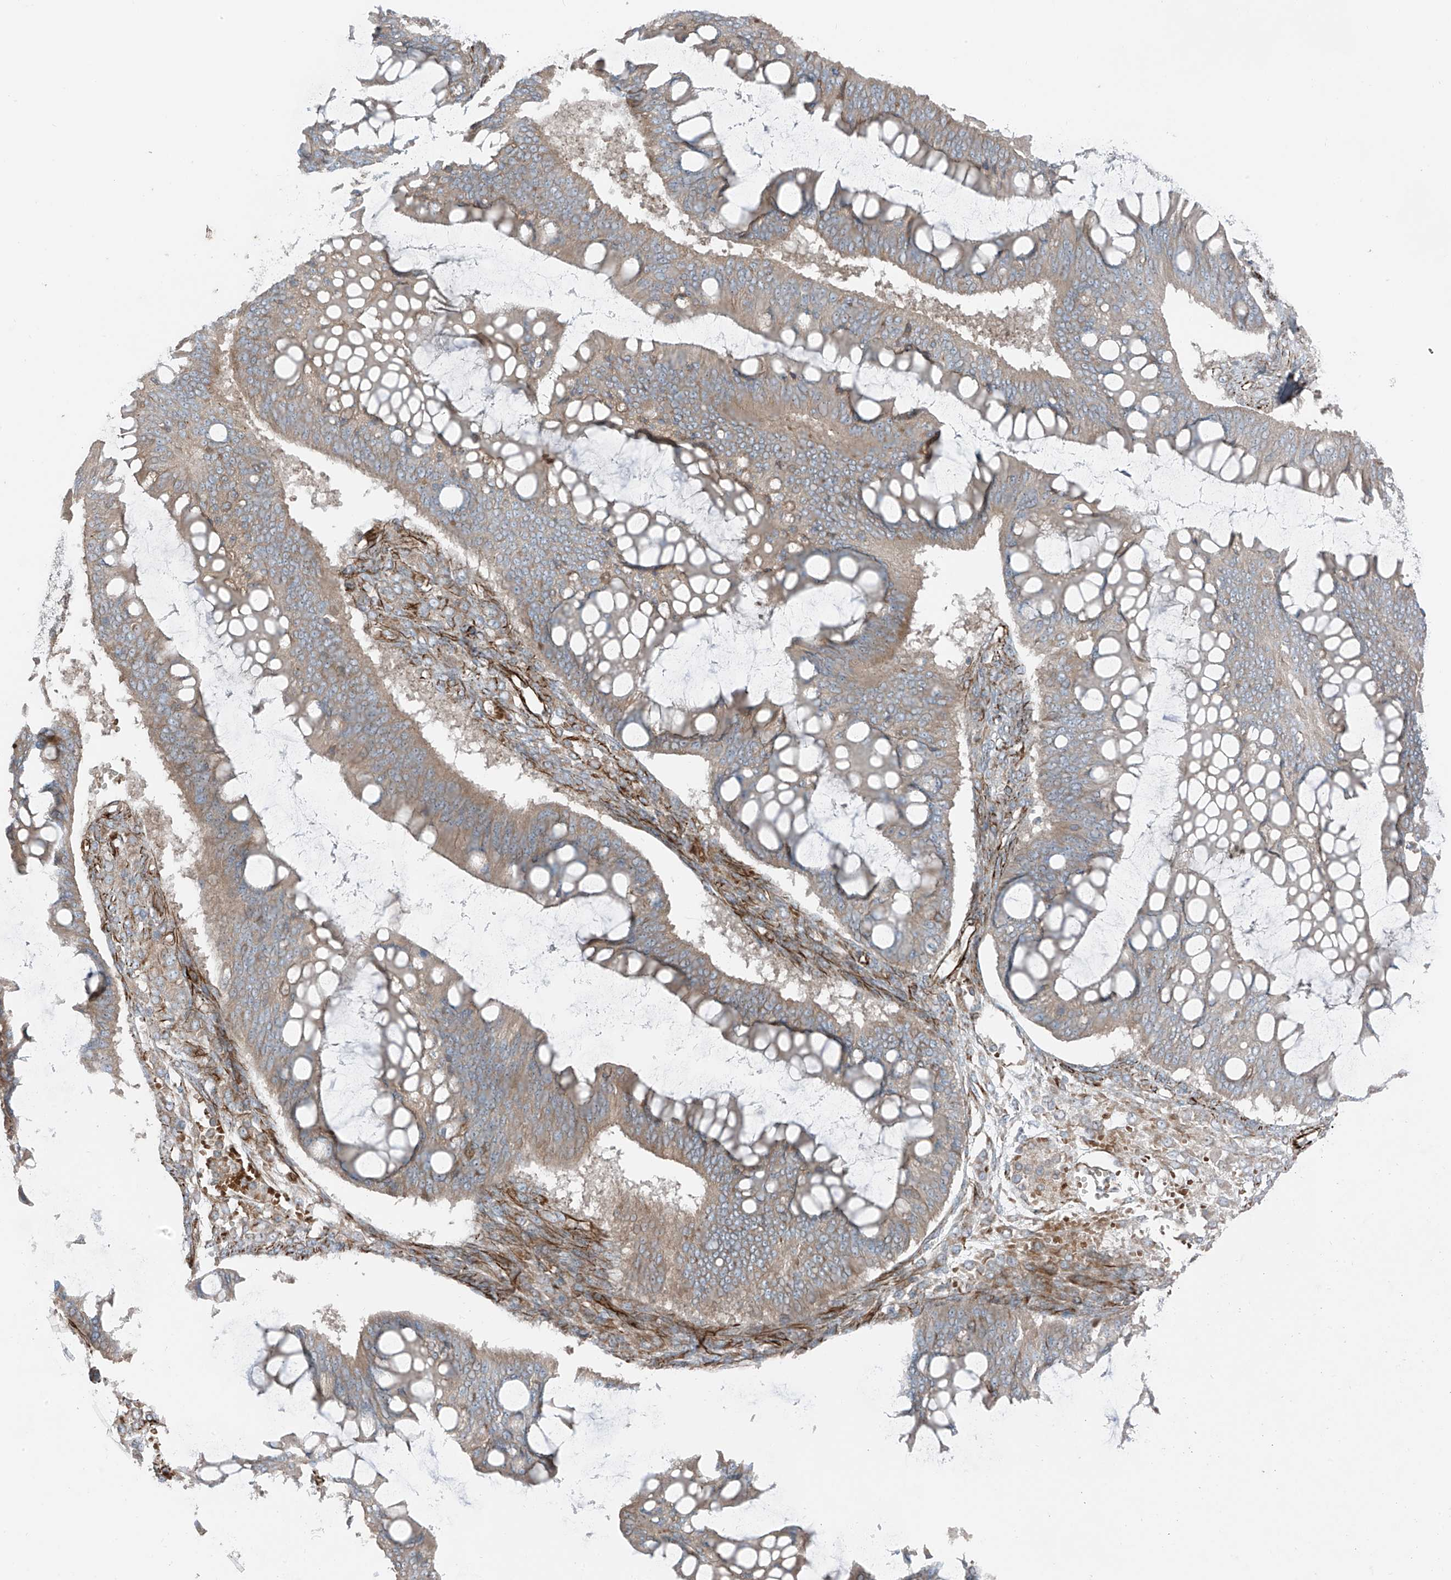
{"staining": {"intensity": "weak", "quantity": ">75%", "location": "cytoplasmic/membranous"}, "tissue": "ovarian cancer", "cell_type": "Tumor cells", "image_type": "cancer", "snomed": [{"axis": "morphology", "description": "Cystadenocarcinoma, mucinous, NOS"}, {"axis": "topography", "description": "Ovary"}], "caption": "IHC (DAB) staining of human ovarian mucinous cystadenocarcinoma displays weak cytoplasmic/membranous protein expression in about >75% of tumor cells.", "gene": "ERLEC1", "patient": {"sex": "female", "age": 73}}